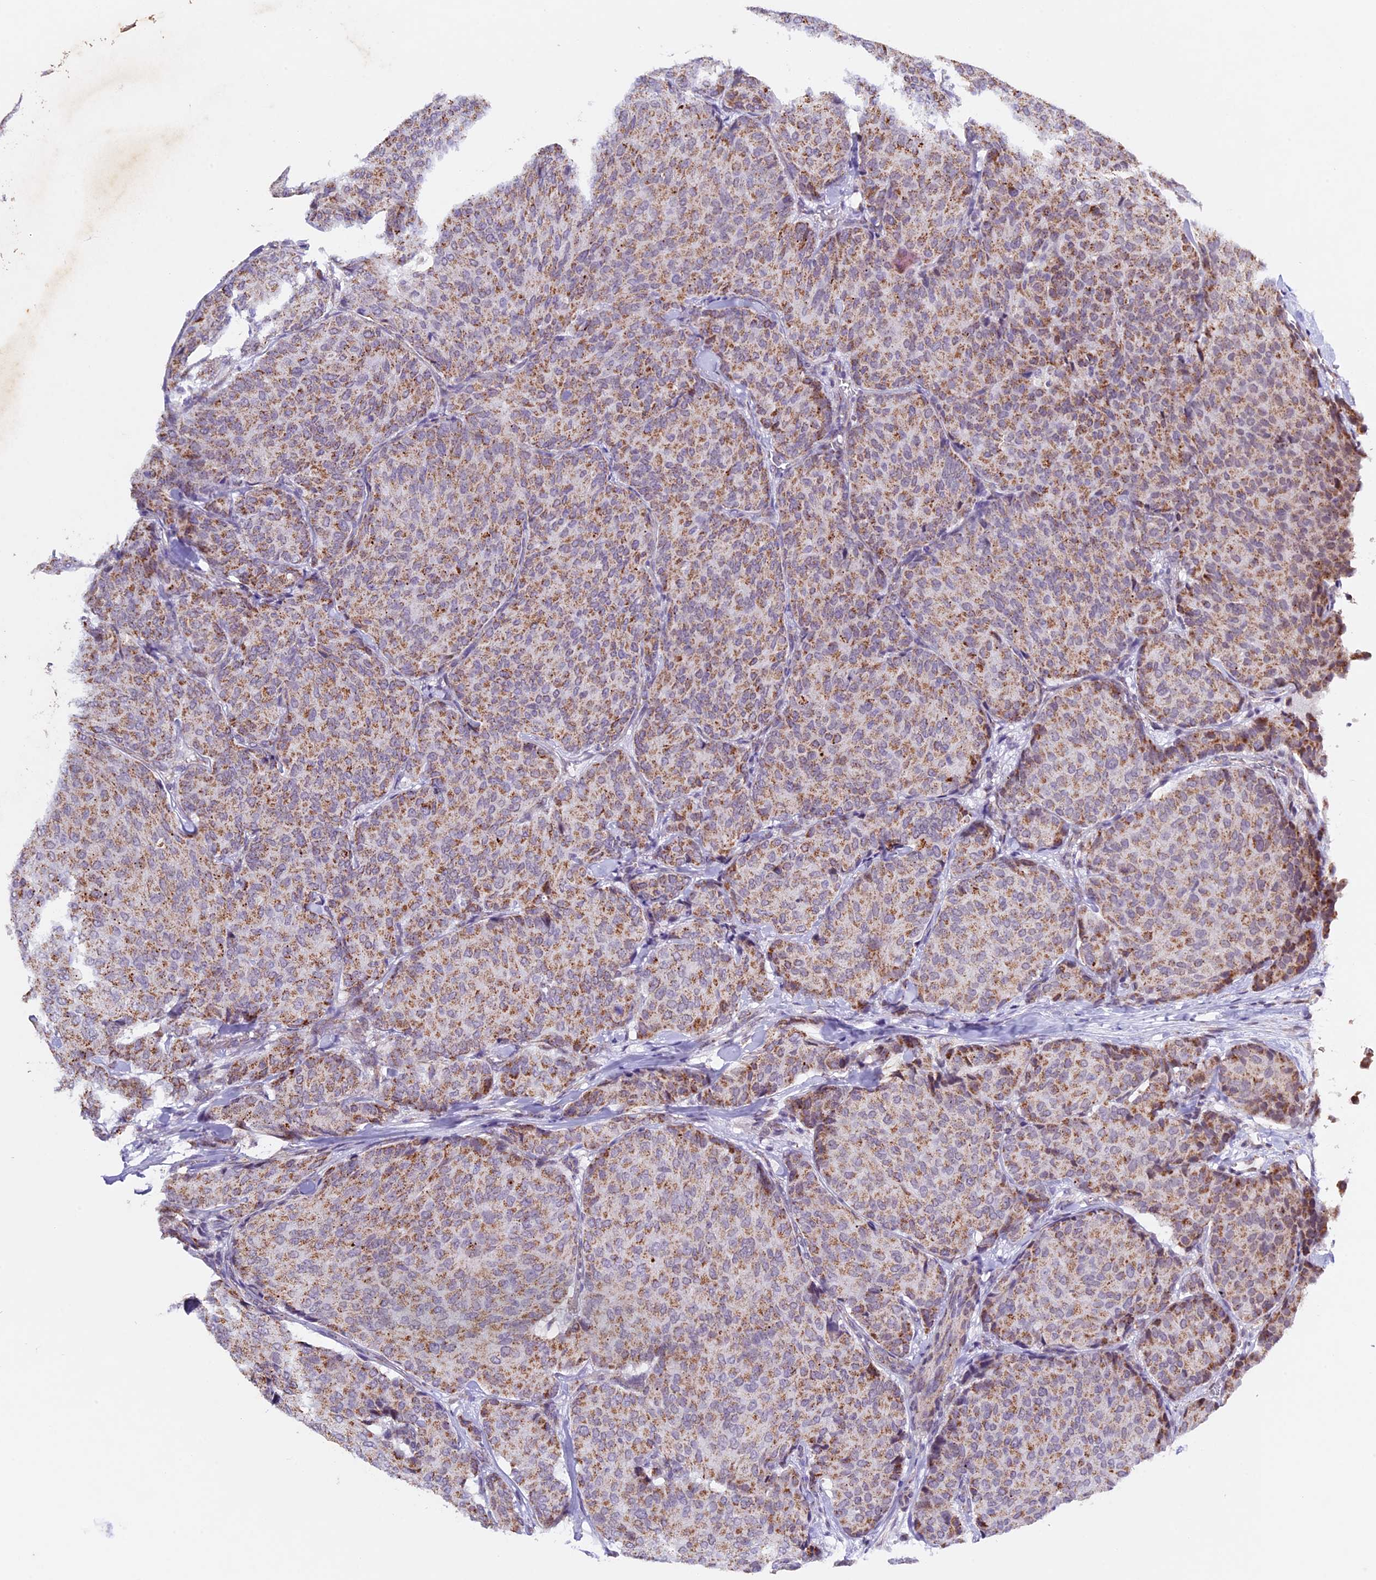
{"staining": {"intensity": "moderate", "quantity": ">75%", "location": "cytoplasmic/membranous"}, "tissue": "breast cancer", "cell_type": "Tumor cells", "image_type": "cancer", "snomed": [{"axis": "morphology", "description": "Duct carcinoma"}, {"axis": "topography", "description": "Breast"}], "caption": "A brown stain highlights moderate cytoplasmic/membranous expression of a protein in breast cancer tumor cells. Using DAB (3,3'-diaminobenzidine) (brown) and hematoxylin (blue) stains, captured at high magnification using brightfield microscopy.", "gene": "TFAM", "patient": {"sex": "female", "age": 75}}